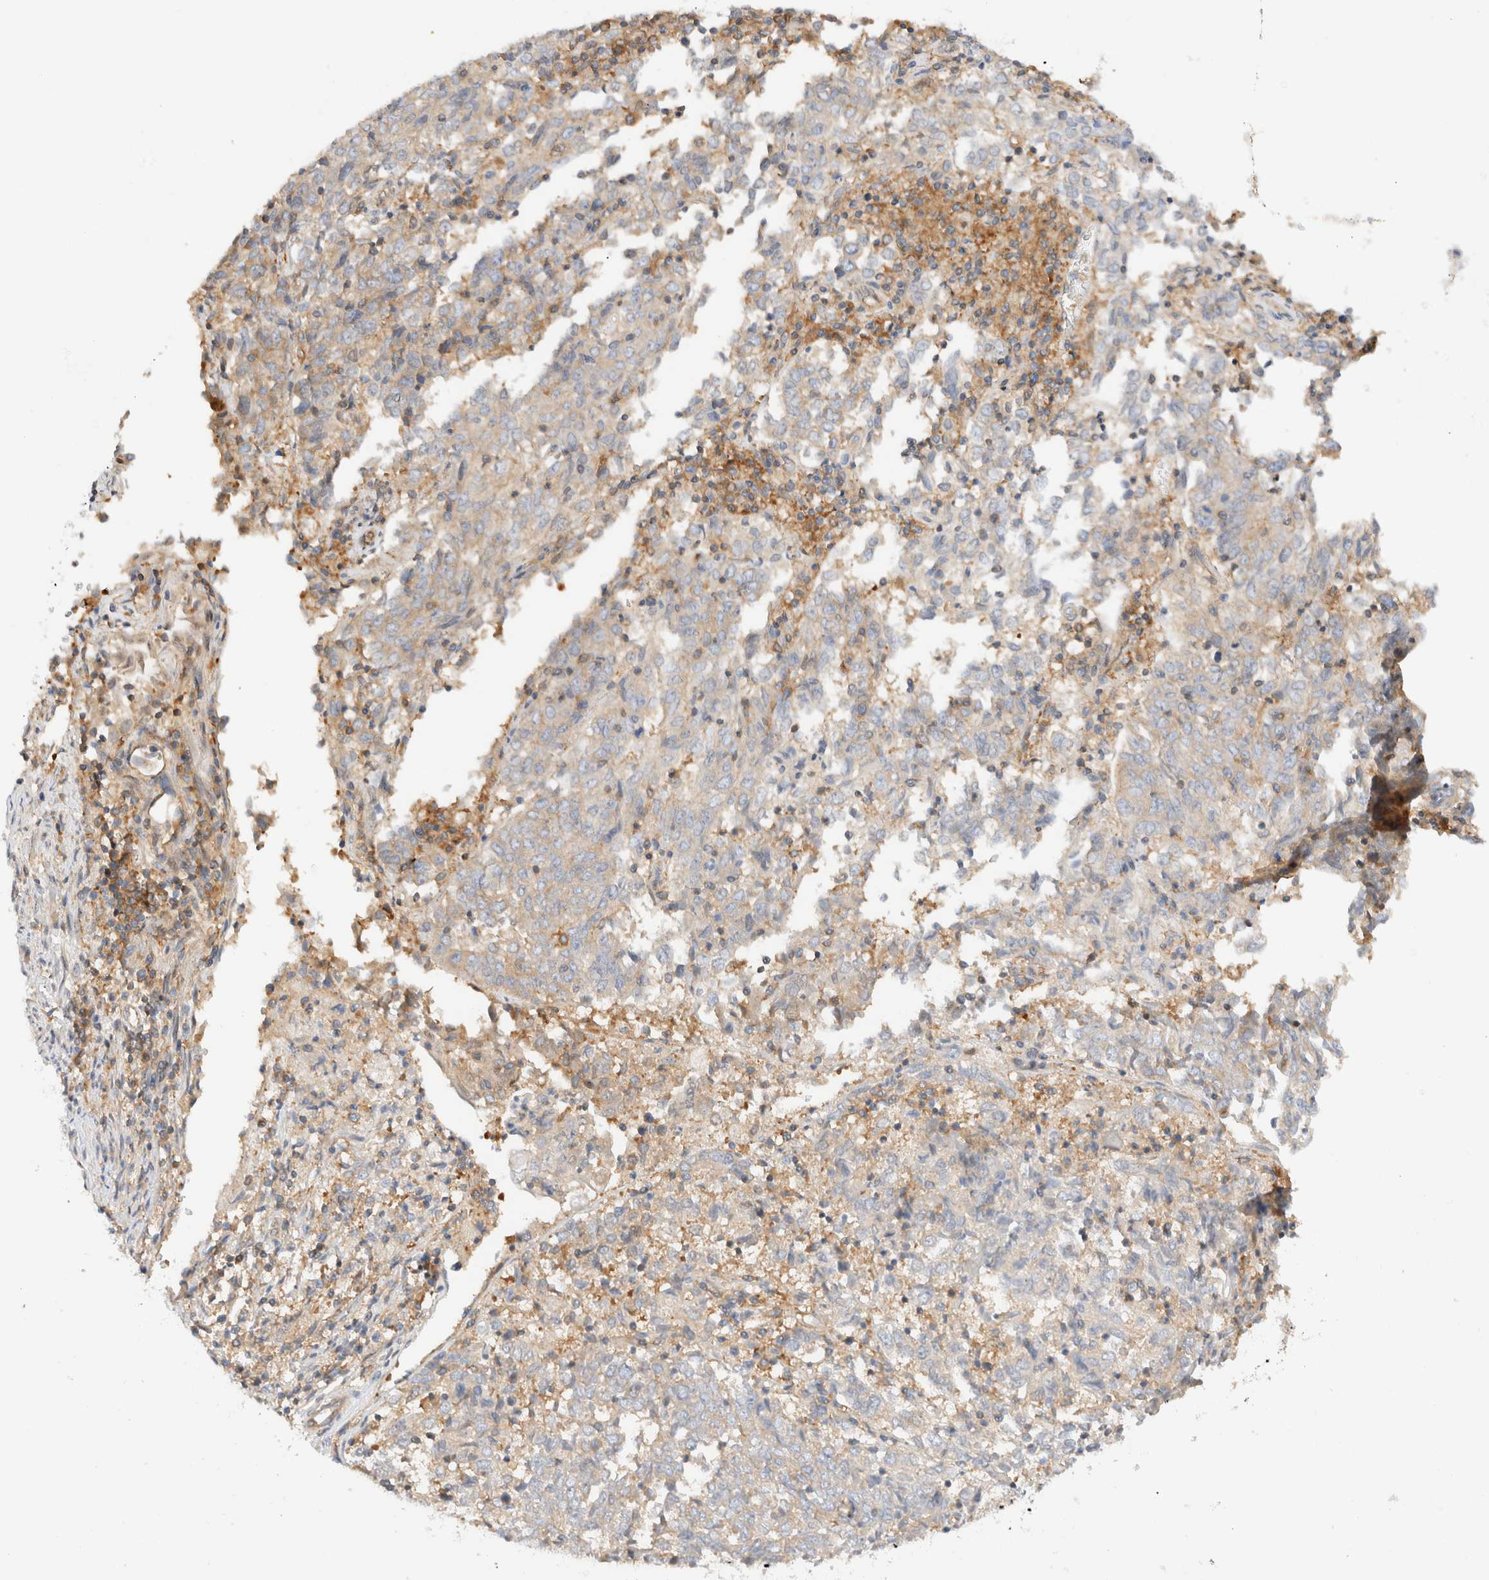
{"staining": {"intensity": "weak", "quantity": "<25%", "location": "cytoplasmic/membranous"}, "tissue": "endometrial cancer", "cell_type": "Tumor cells", "image_type": "cancer", "snomed": [{"axis": "morphology", "description": "Adenocarcinoma, NOS"}, {"axis": "topography", "description": "Endometrium"}], "caption": "Immunohistochemical staining of endometrial cancer (adenocarcinoma) shows no significant expression in tumor cells.", "gene": "RABEP1", "patient": {"sex": "female", "age": 80}}